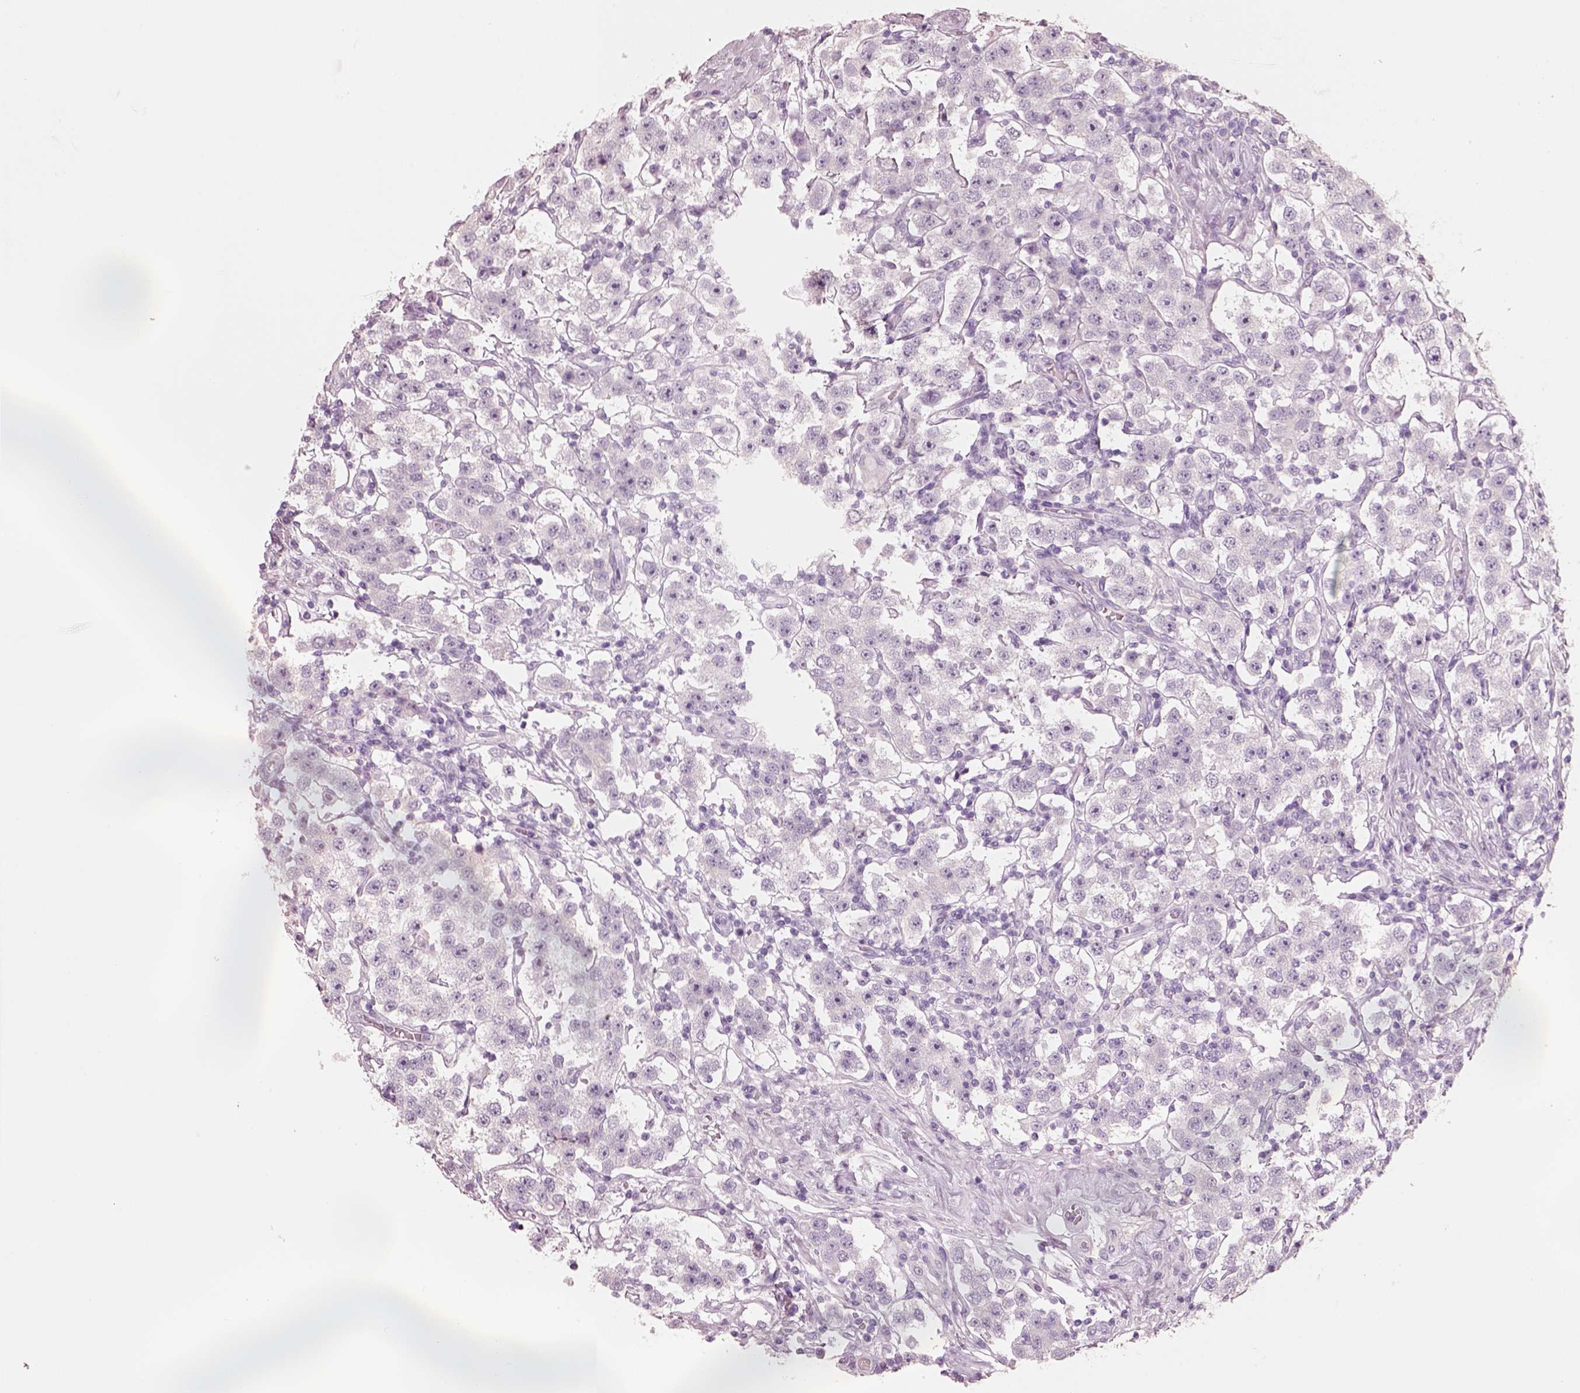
{"staining": {"intensity": "negative", "quantity": "none", "location": "none"}, "tissue": "testis cancer", "cell_type": "Tumor cells", "image_type": "cancer", "snomed": [{"axis": "morphology", "description": "Seminoma, NOS"}, {"axis": "topography", "description": "Testis"}], "caption": "An immunohistochemistry (IHC) image of testis cancer (seminoma) is shown. There is no staining in tumor cells of testis cancer (seminoma). (DAB (3,3'-diaminobenzidine) immunohistochemistry, high magnification).", "gene": "PNOC", "patient": {"sex": "male", "age": 37}}